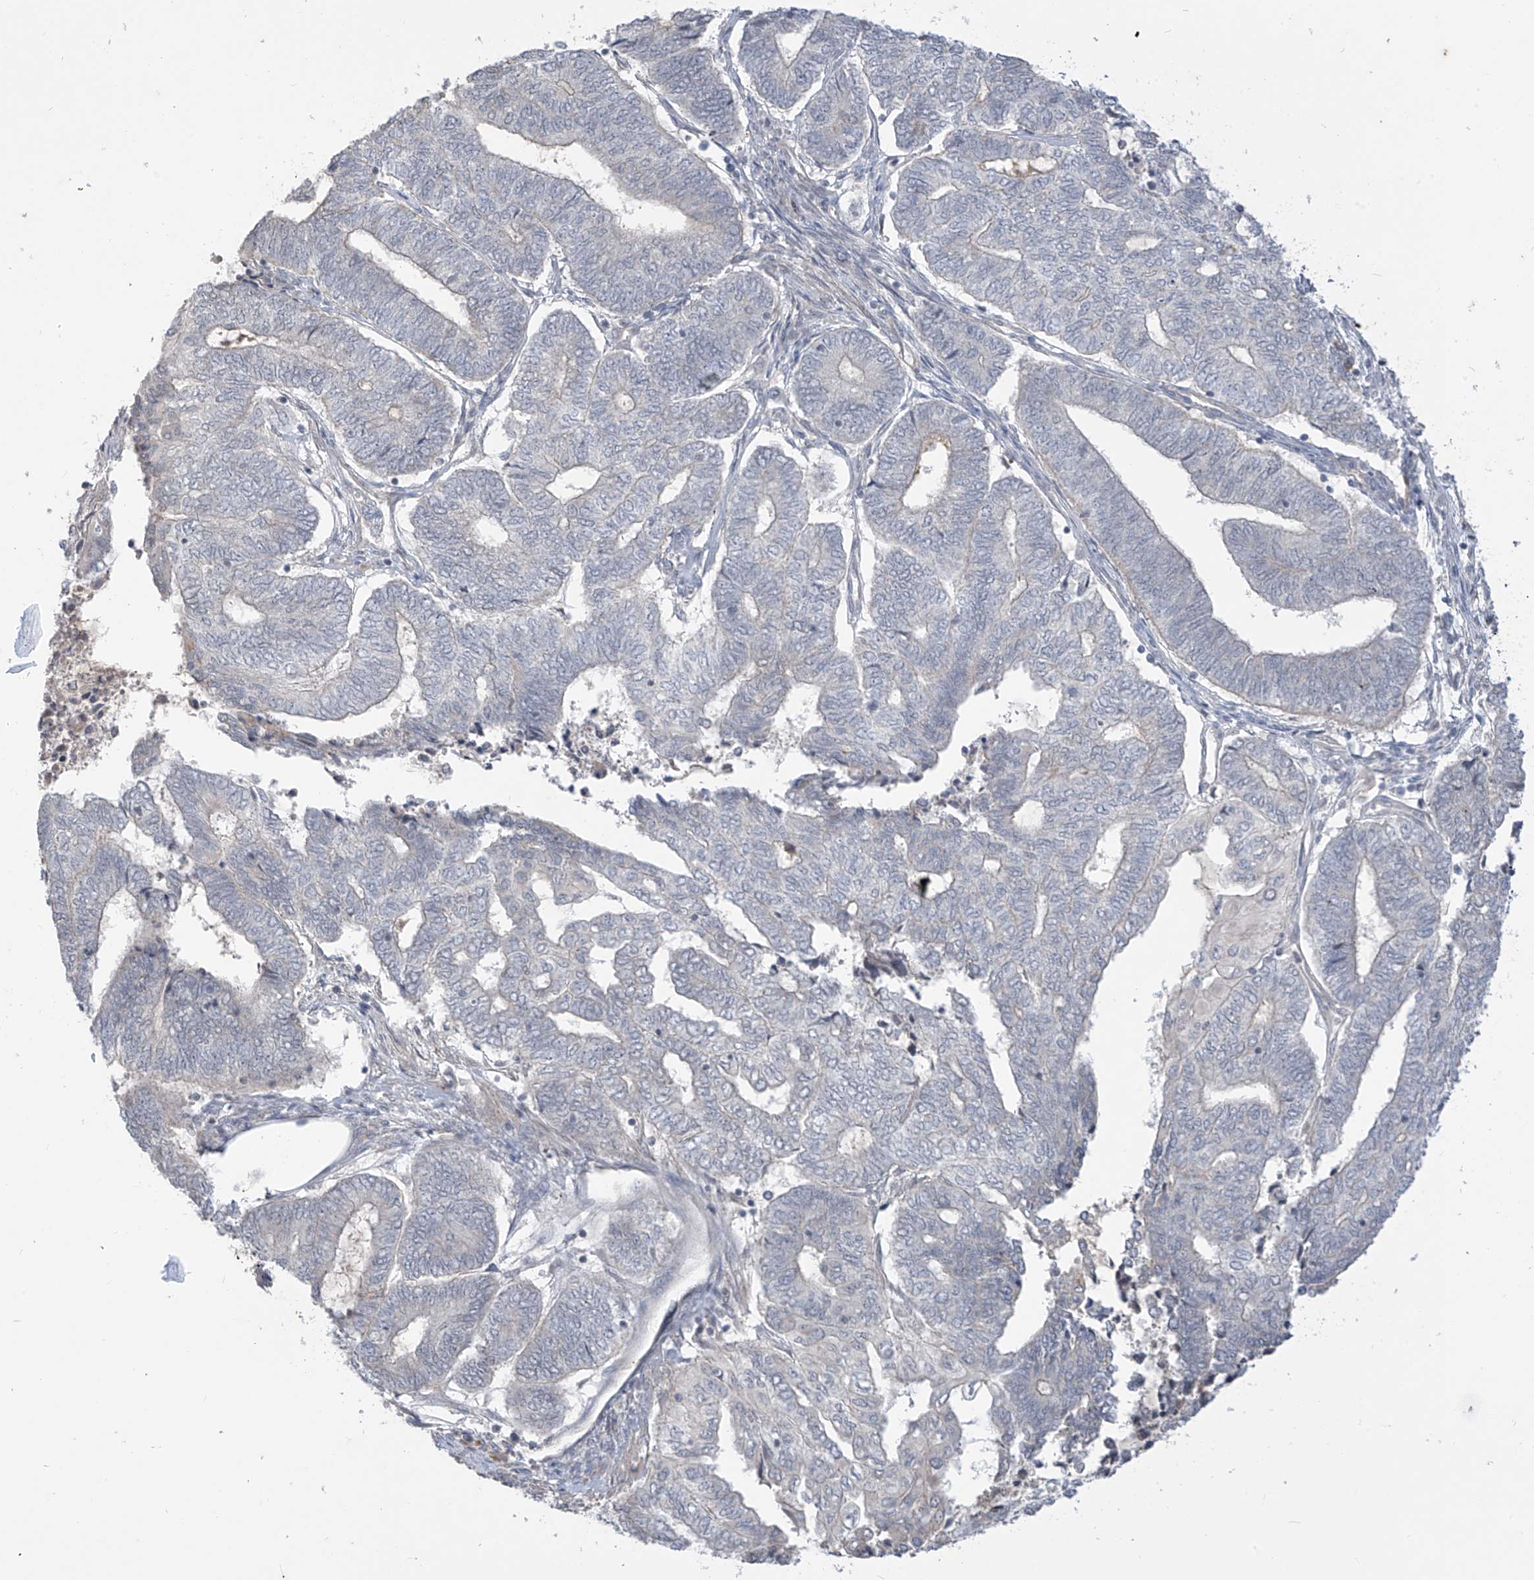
{"staining": {"intensity": "negative", "quantity": "none", "location": "none"}, "tissue": "endometrial cancer", "cell_type": "Tumor cells", "image_type": "cancer", "snomed": [{"axis": "morphology", "description": "Adenocarcinoma, NOS"}, {"axis": "topography", "description": "Uterus"}, {"axis": "topography", "description": "Endometrium"}], "caption": "DAB immunohistochemical staining of human endometrial adenocarcinoma demonstrates no significant expression in tumor cells.", "gene": "DGKQ", "patient": {"sex": "female", "age": 70}}